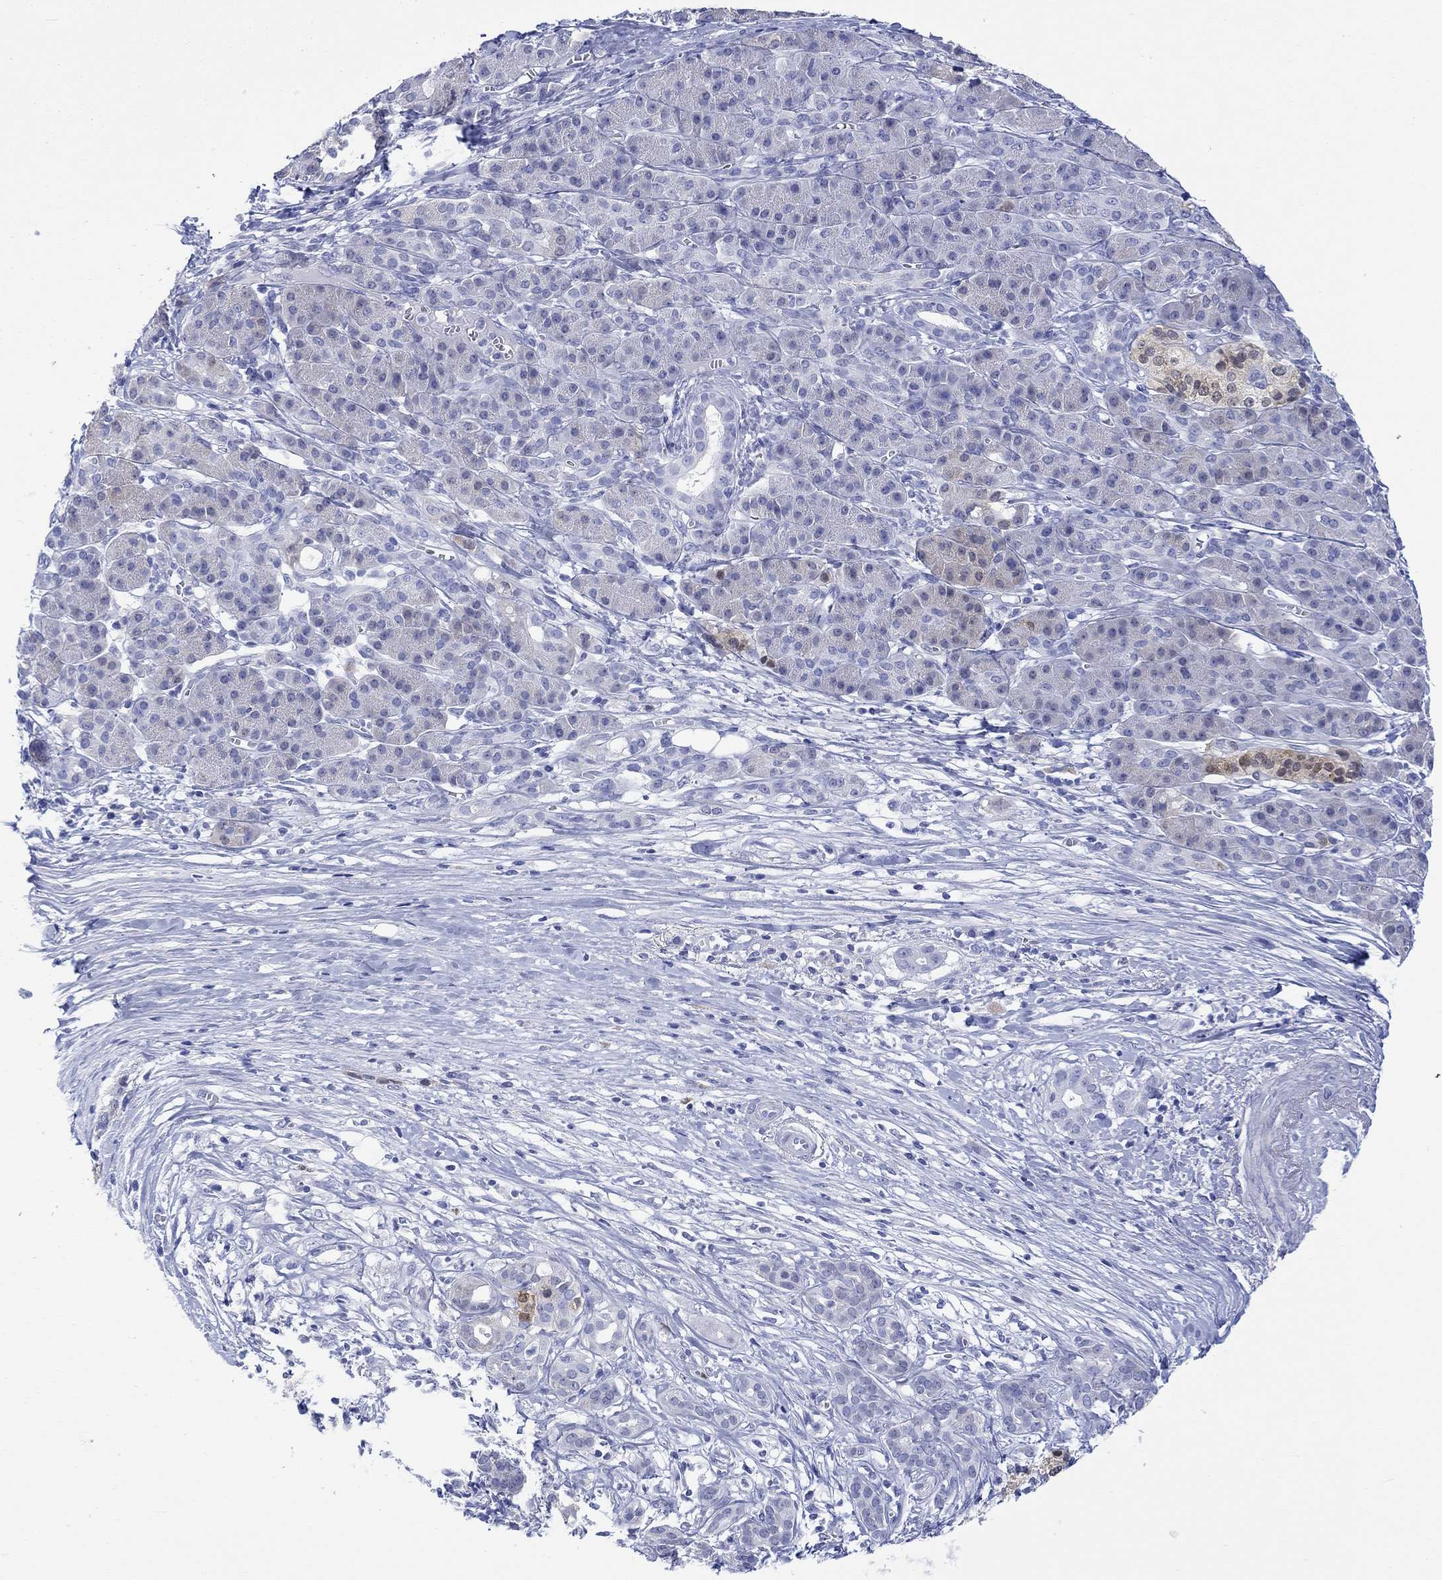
{"staining": {"intensity": "moderate", "quantity": "<25%", "location": "cytoplasmic/membranous"}, "tissue": "pancreatic cancer", "cell_type": "Tumor cells", "image_type": "cancer", "snomed": [{"axis": "morphology", "description": "Adenocarcinoma, NOS"}, {"axis": "topography", "description": "Pancreas"}], "caption": "Immunohistochemical staining of human pancreatic adenocarcinoma reveals moderate cytoplasmic/membranous protein positivity in approximately <25% of tumor cells. Using DAB (3,3'-diaminobenzidine) (brown) and hematoxylin (blue) stains, captured at high magnification using brightfield microscopy.", "gene": "MSI1", "patient": {"sex": "male", "age": 61}}